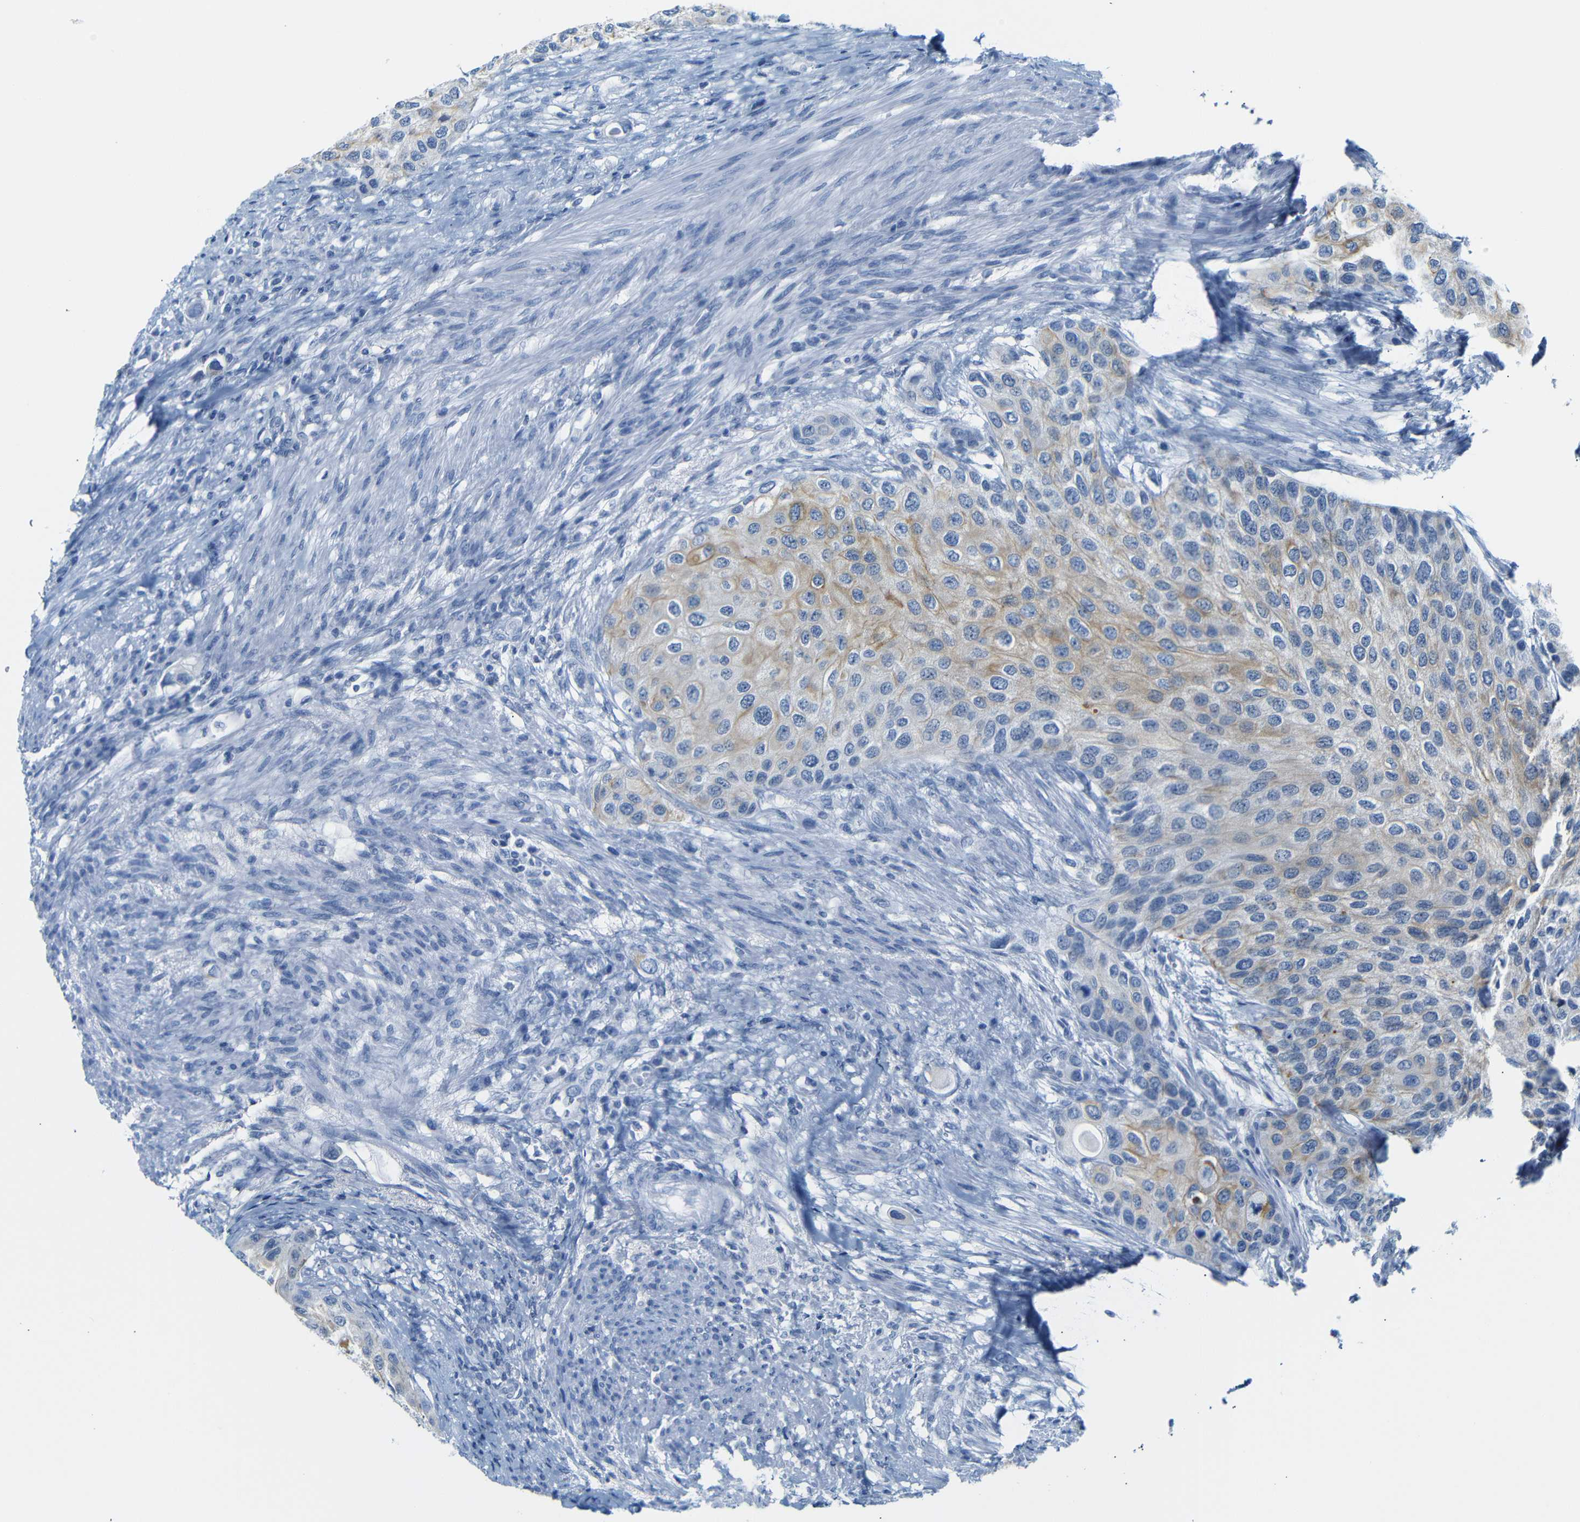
{"staining": {"intensity": "weak", "quantity": "25%-75%", "location": "cytoplasmic/membranous"}, "tissue": "urothelial cancer", "cell_type": "Tumor cells", "image_type": "cancer", "snomed": [{"axis": "morphology", "description": "Urothelial carcinoma, High grade"}, {"axis": "topography", "description": "Urinary bladder"}], "caption": "Protein staining of urothelial cancer tissue displays weak cytoplasmic/membranous staining in about 25%-75% of tumor cells.", "gene": "DYNAP", "patient": {"sex": "female", "age": 56}}